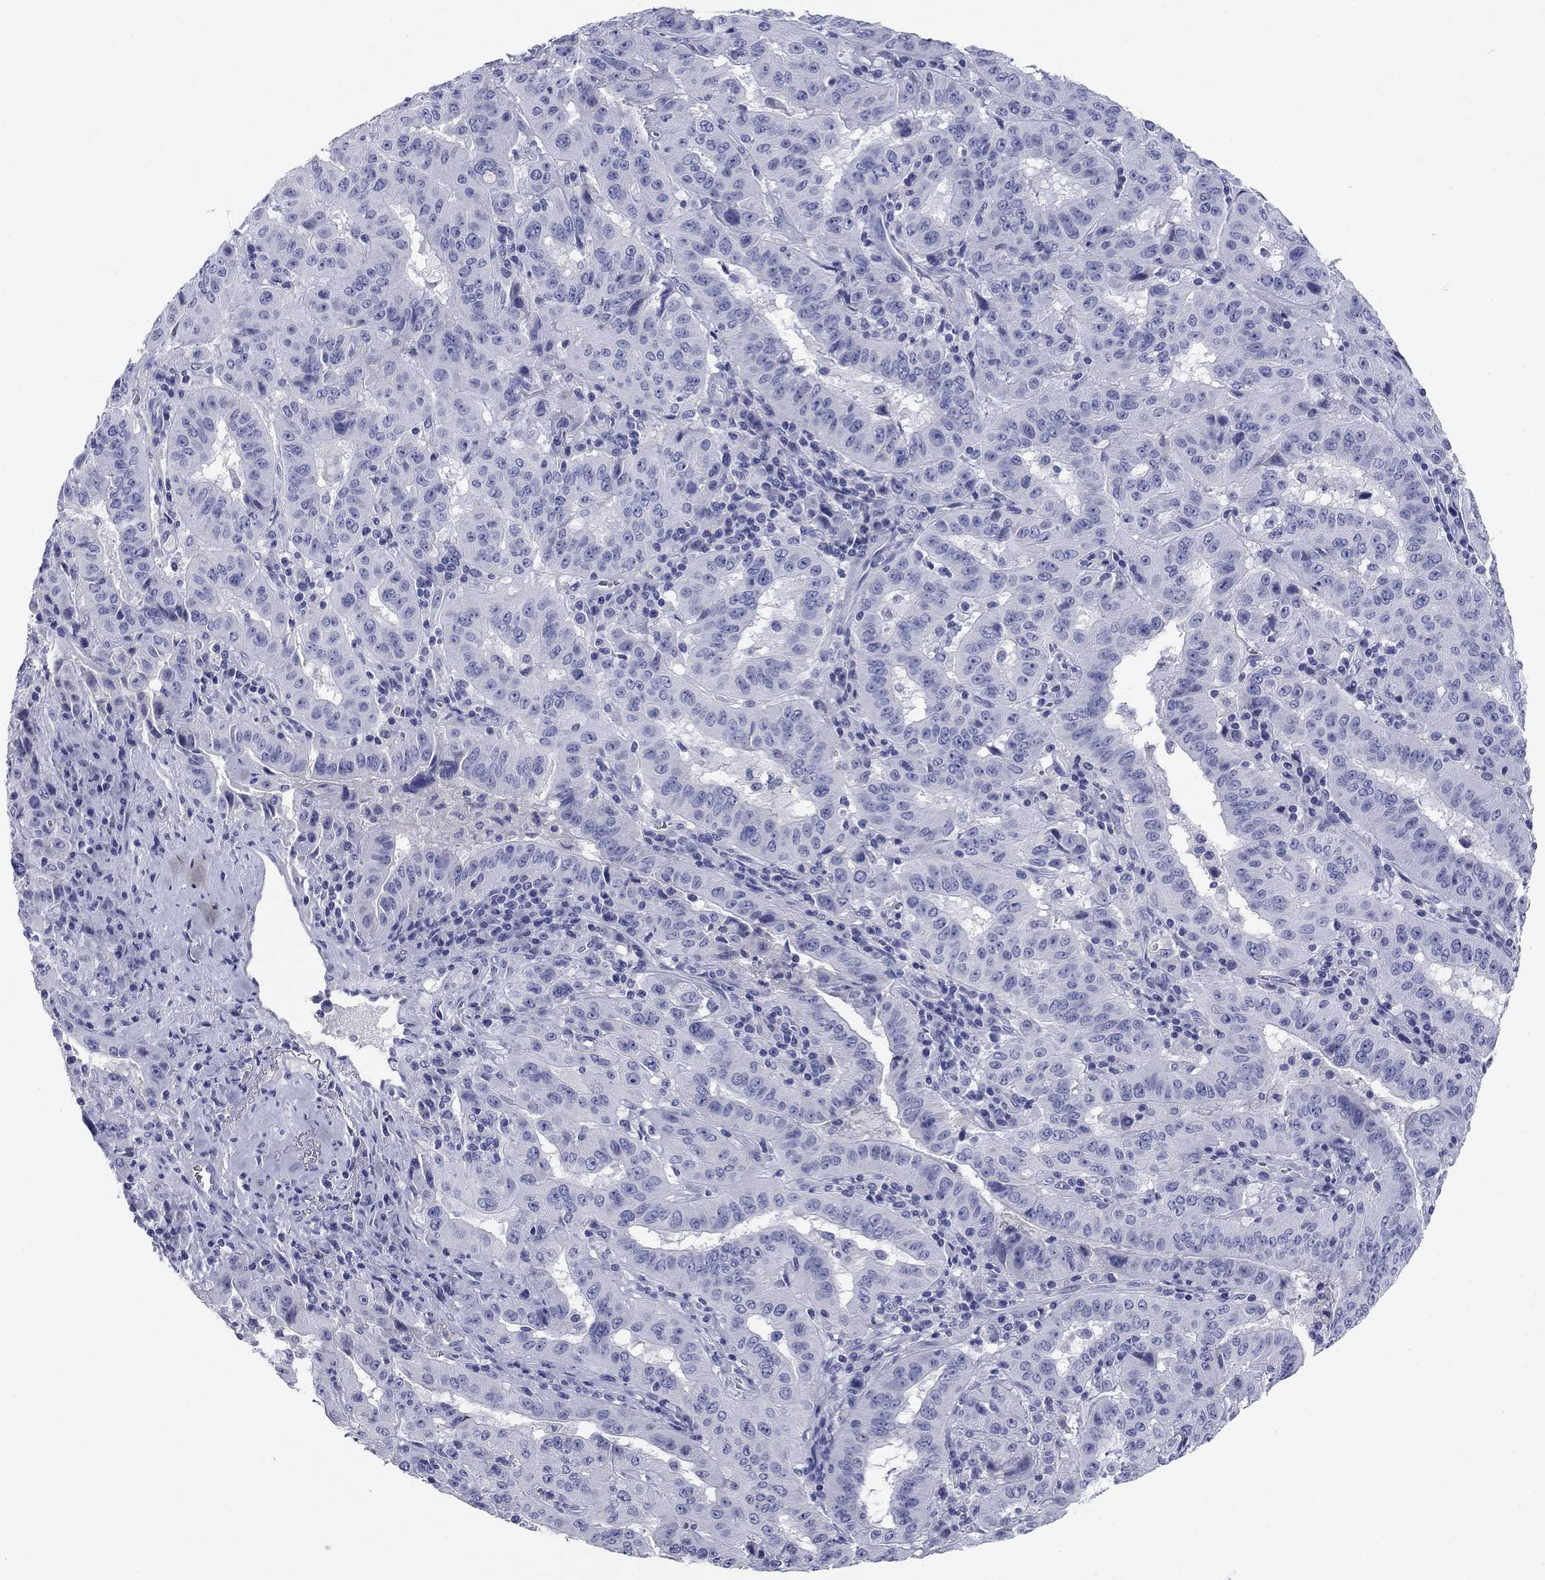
{"staining": {"intensity": "negative", "quantity": "none", "location": "none"}, "tissue": "pancreatic cancer", "cell_type": "Tumor cells", "image_type": "cancer", "snomed": [{"axis": "morphology", "description": "Adenocarcinoma, NOS"}, {"axis": "topography", "description": "Pancreas"}], "caption": "This is an immunohistochemistry photomicrograph of human adenocarcinoma (pancreatic). There is no staining in tumor cells.", "gene": "KCNH1", "patient": {"sex": "male", "age": 63}}